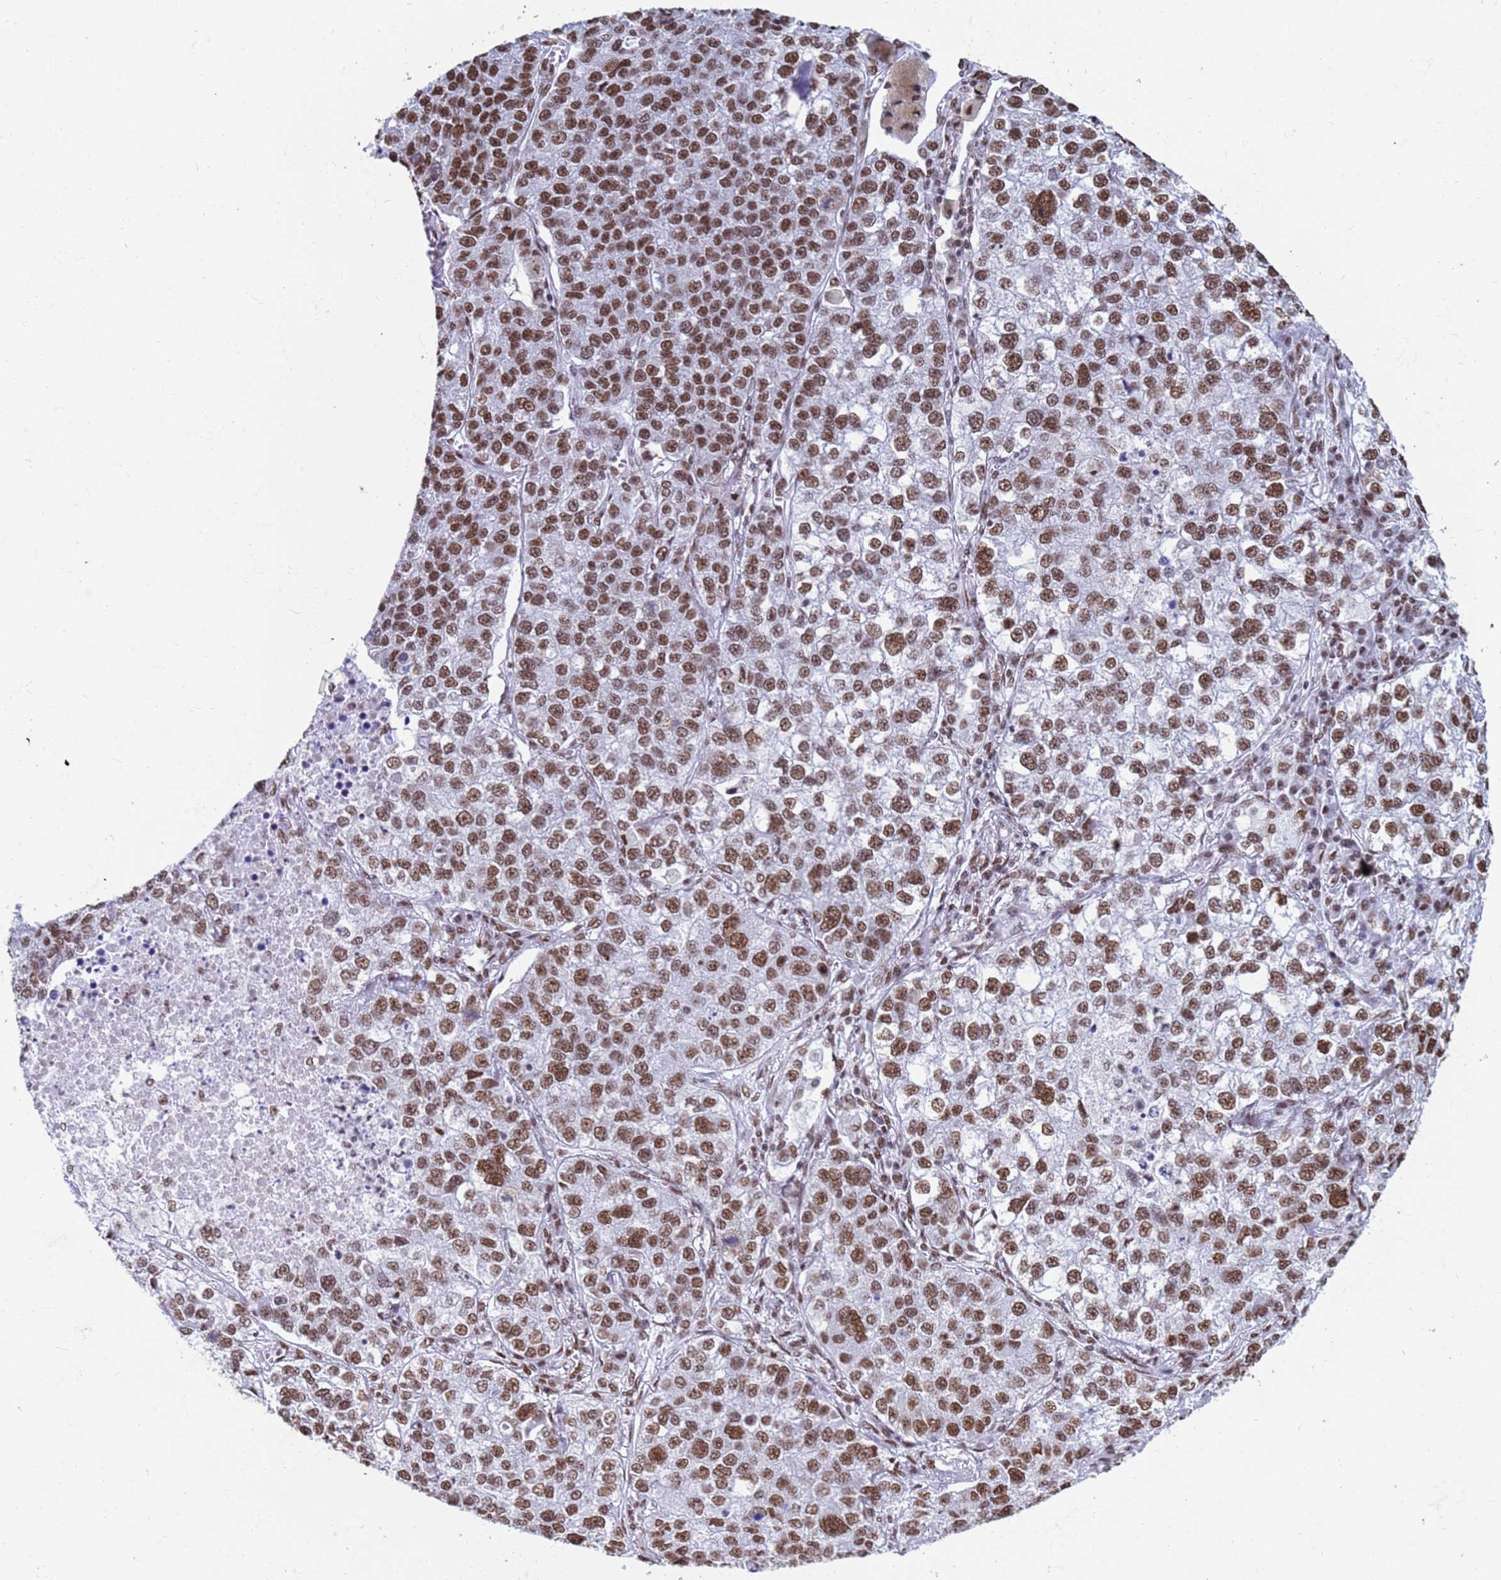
{"staining": {"intensity": "moderate", "quantity": ">75%", "location": "nuclear"}, "tissue": "lung cancer", "cell_type": "Tumor cells", "image_type": "cancer", "snomed": [{"axis": "morphology", "description": "Adenocarcinoma, NOS"}, {"axis": "topography", "description": "Lung"}], "caption": "Human adenocarcinoma (lung) stained with a brown dye shows moderate nuclear positive positivity in approximately >75% of tumor cells.", "gene": "FAM170B", "patient": {"sex": "male", "age": 49}}